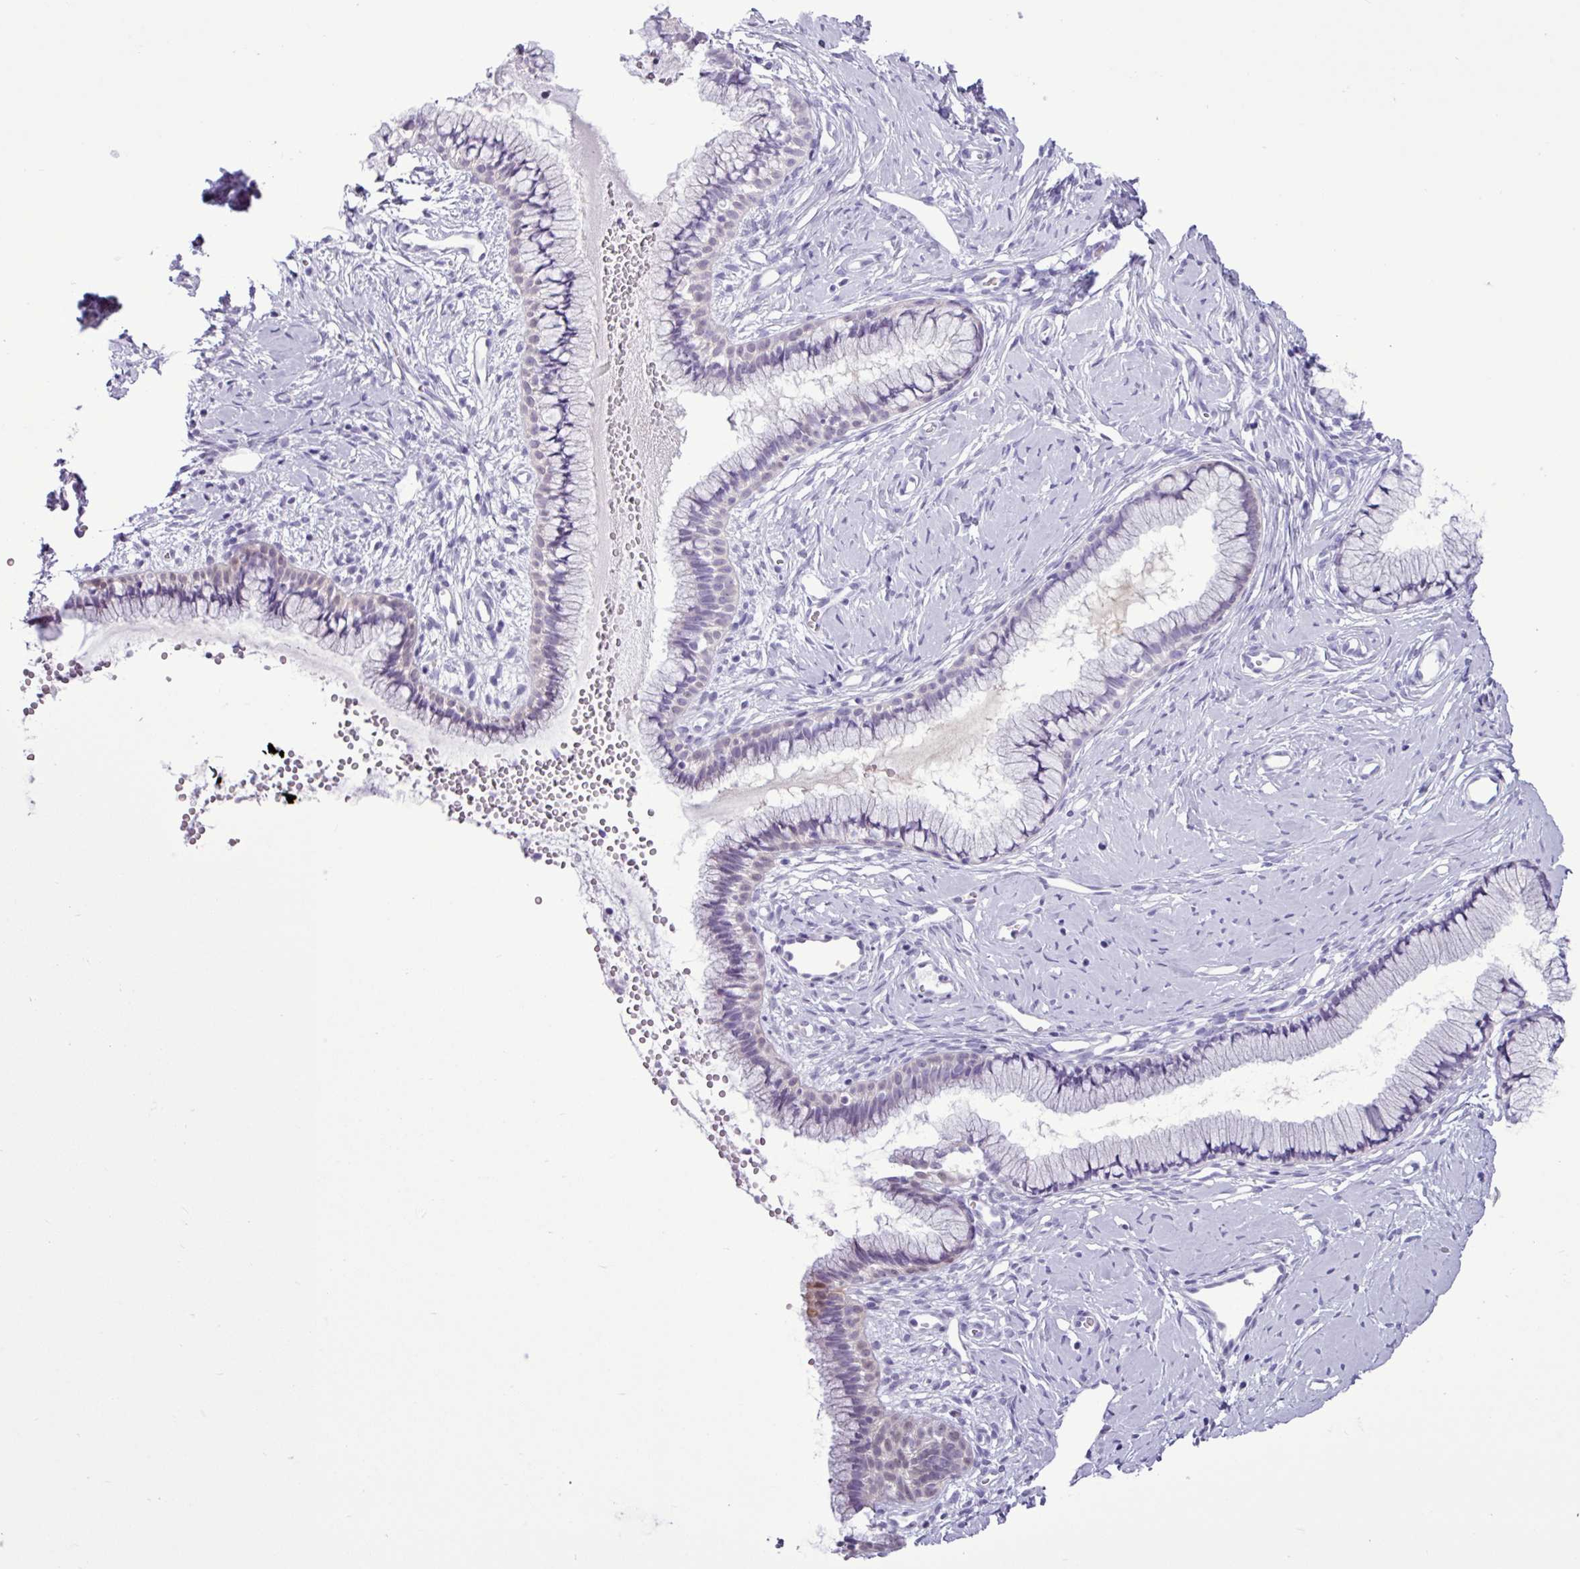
{"staining": {"intensity": "negative", "quantity": "none", "location": "none"}, "tissue": "cervix", "cell_type": "Glandular cells", "image_type": "normal", "snomed": [{"axis": "morphology", "description": "Normal tissue, NOS"}, {"axis": "topography", "description": "Cervix"}], "caption": "Immunohistochemistry image of benign cervix: cervix stained with DAB (3,3'-diaminobenzidine) displays no significant protein staining in glandular cells.", "gene": "ALDH3A1", "patient": {"sex": "female", "age": 40}}